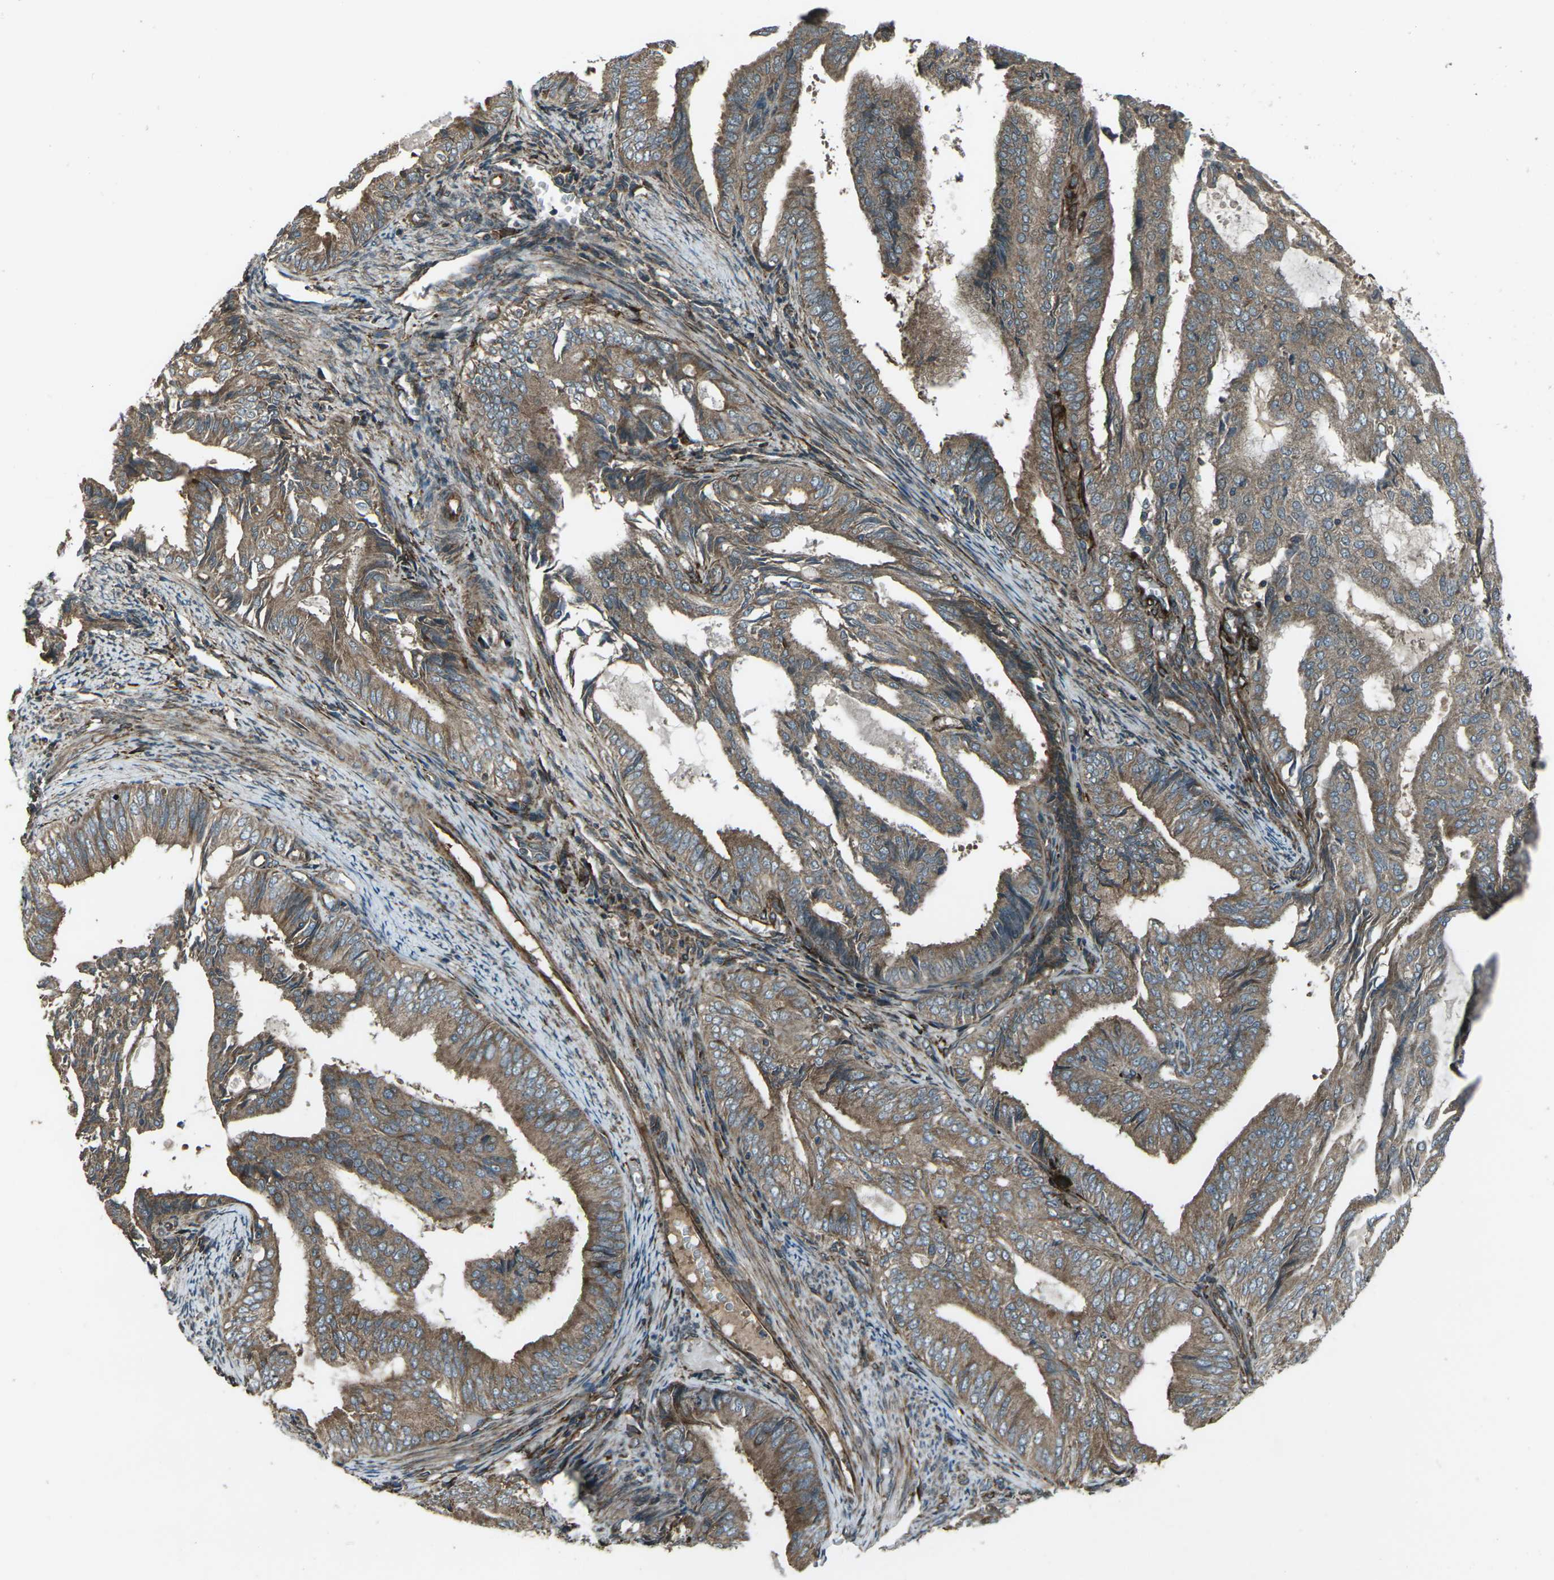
{"staining": {"intensity": "moderate", "quantity": ">75%", "location": "cytoplasmic/membranous"}, "tissue": "endometrial cancer", "cell_type": "Tumor cells", "image_type": "cancer", "snomed": [{"axis": "morphology", "description": "Adenocarcinoma, NOS"}, {"axis": "topography", "description": "Endometrium"}], "caption": "Immunohistochemistry (IHC) (DAB) staining of human endometrial cancer reveals moderate cytoplasmic/membranous protein staining in approximately >75% of tumor cells.", "gene": "LSMEM1", "patient": {"sex": "female", "age": 58}}